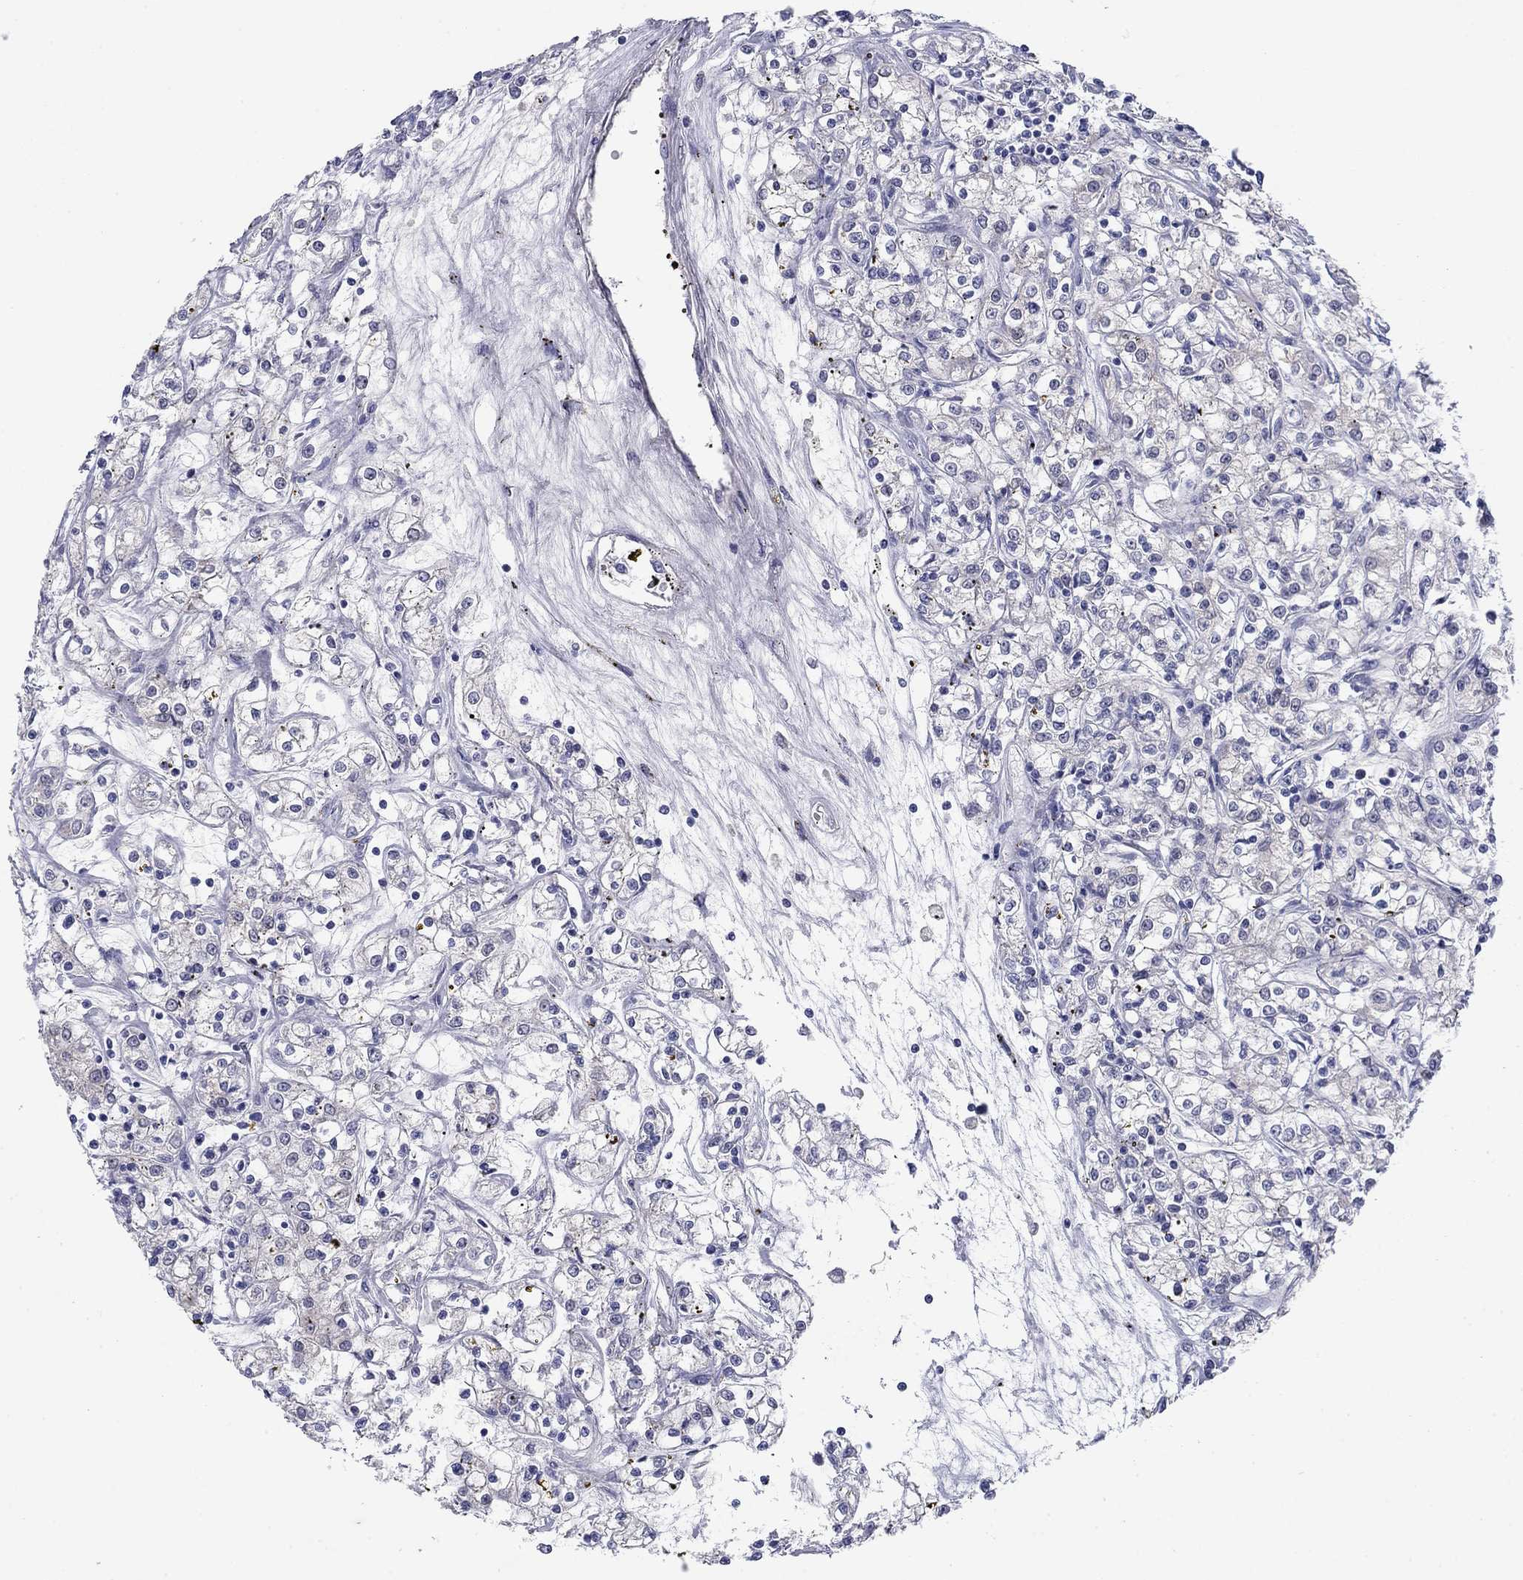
{"staining": {"intensity": "negative", "quantity": "none", "location": "none"}, "tissue": "renal cancer", "cell_type": "Tumor cells", "image_type": "cancer", "snomed": [{"axis": "morphology", "description": "Adenocarcinoma, NOS"}, {"axis": "topography", "description": "Kidney"}], "caption": "Immunohistochemistry (IHC) image of neoplastic tissue: human renal cancer stained with DAB exhibits no significant protein positivity in tumor cells.", "gene": "PLS1", "patient": {"sex": "female", "age": 59}}